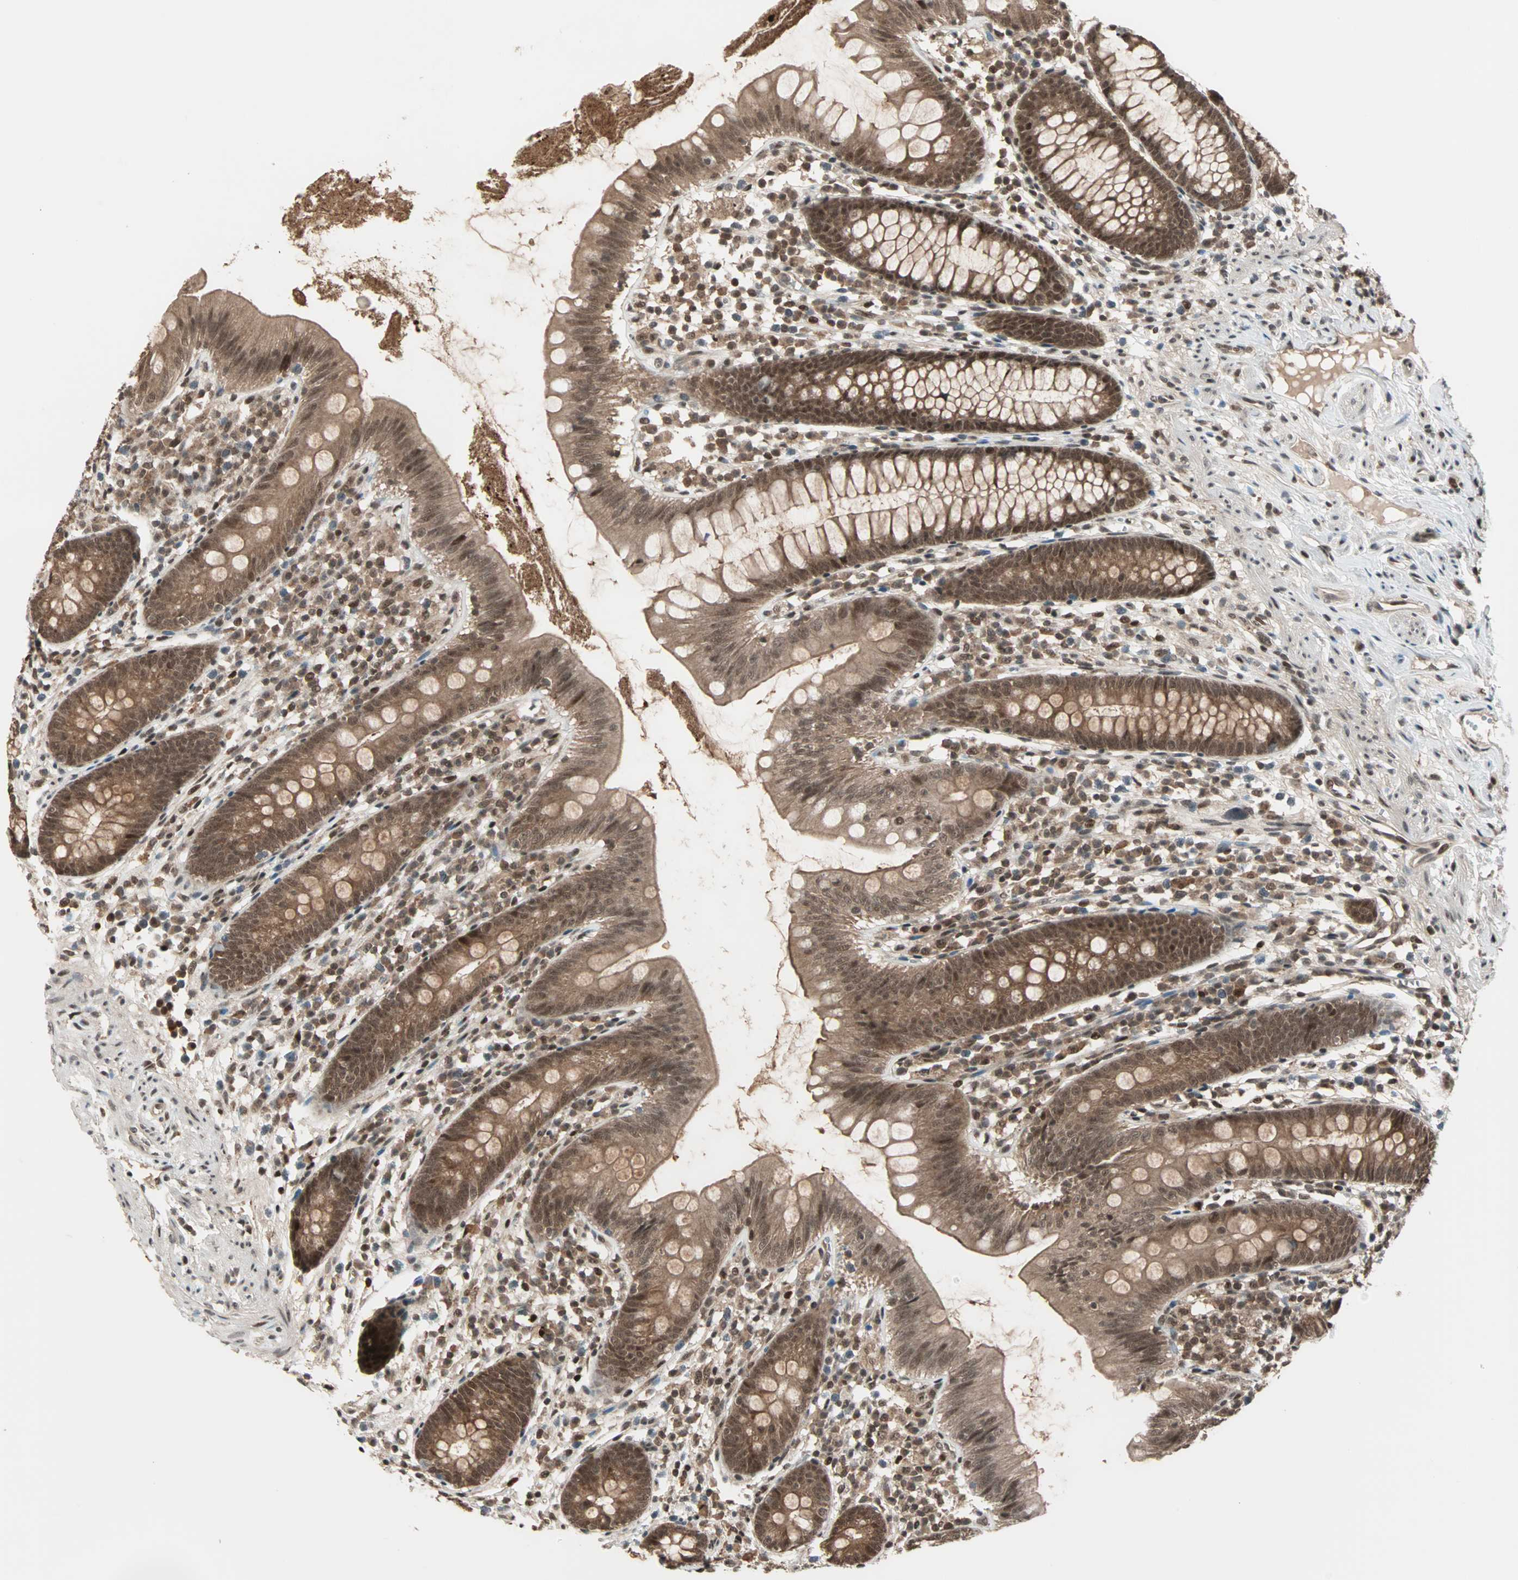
{"staining": {"intensity": "moderate", "quantity": ">75%", "location": "cytoplasmic/membranous,nuclear"}, "tissue": "appendix", "cell_type": "Glandular cells", "image_type": "normal", "snomed": [{"axis": "morphology", "description": "Normal tissue, NOS"}, {"axis": "topography", "description": "Appendix"}], "caption": "An IHC histopathology image of unremarkable tissue is shown. Protein staining in brown shows moderate cytoplasmic/membranous,nuclear positivity in appendix within glandular cells. The protein is stained brown, and the nuclei are stained in blue (DAB IHC with brightfield microscopy, high magnification).", "gene": "ZNF44", "patient": {"sex": "male", "age": 52}}